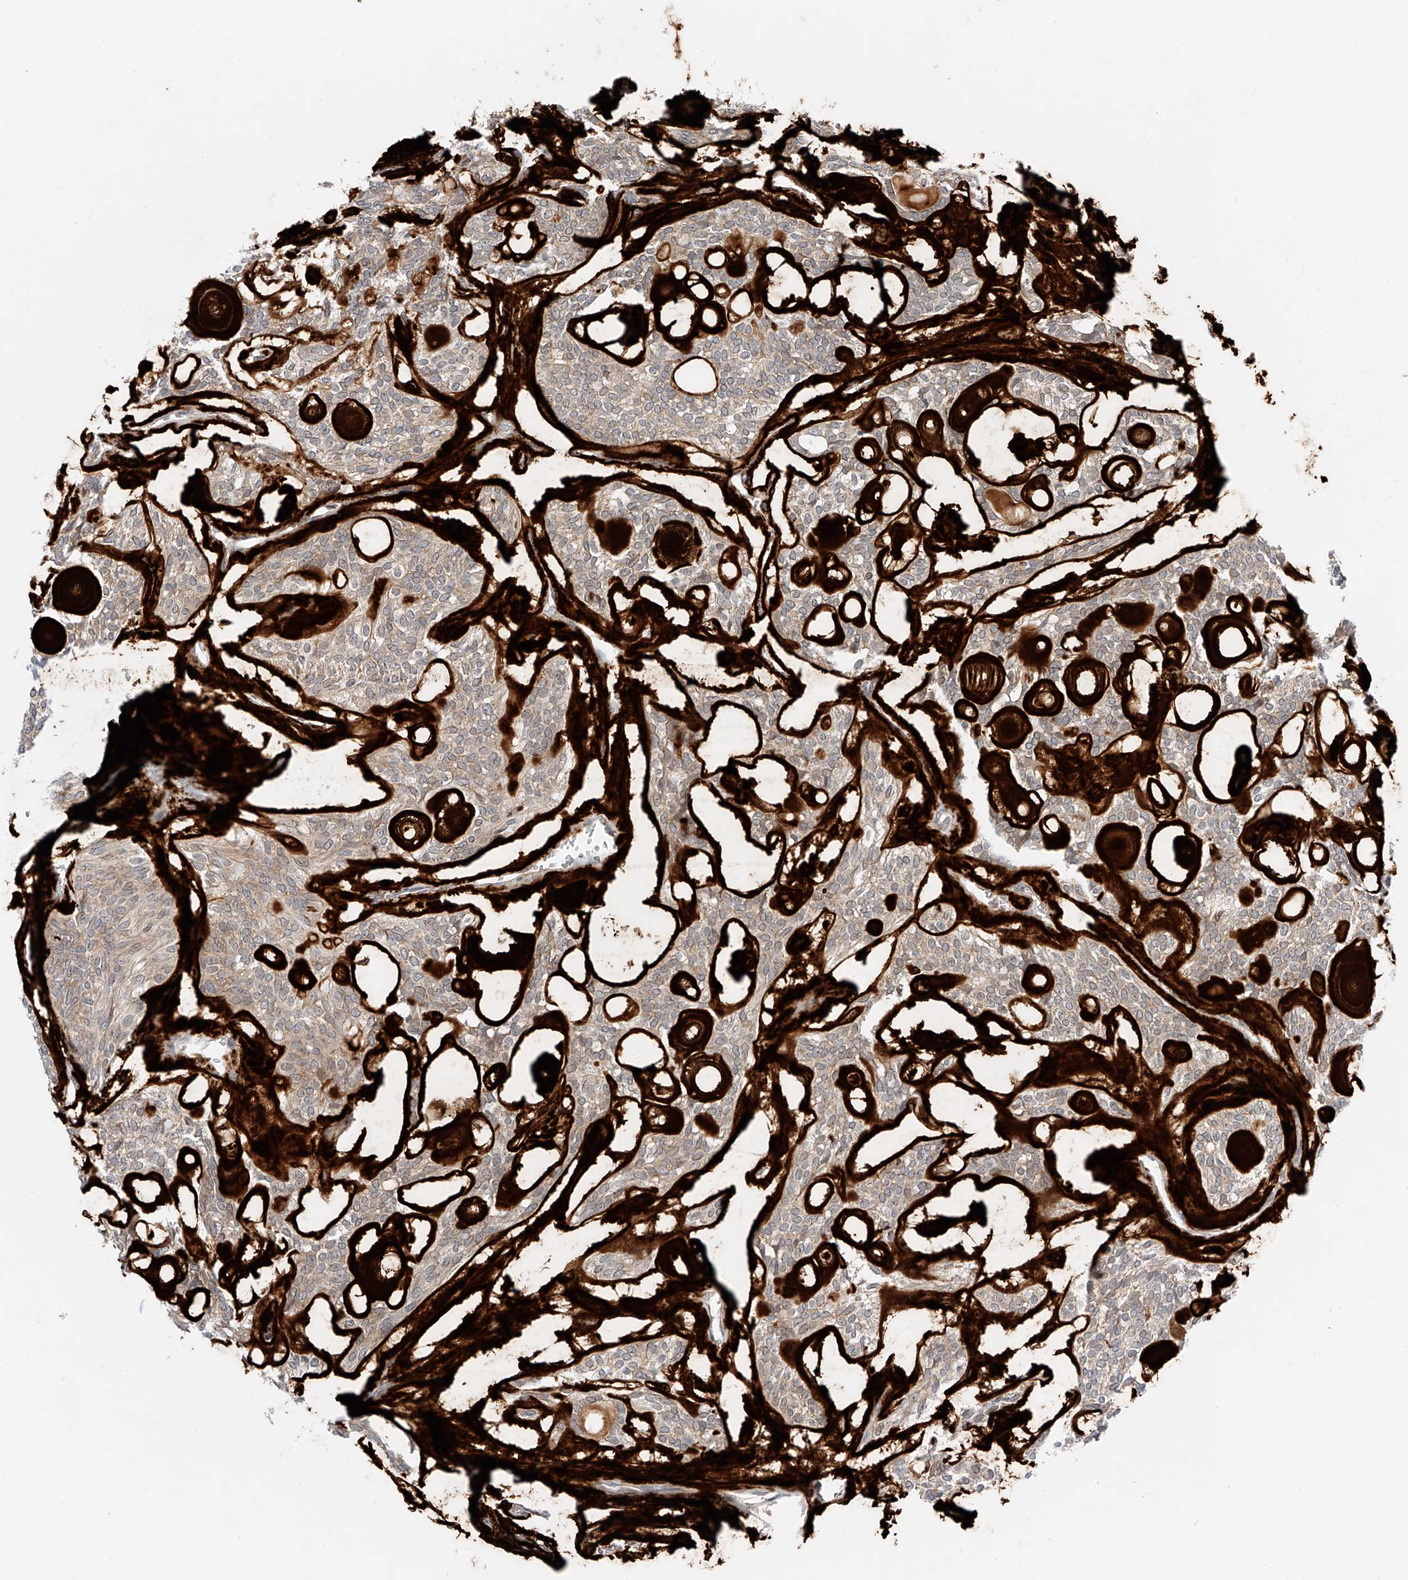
{"staining": {"intensity": "weak", "quantity": "<25%", "location": "cytoplasmic/membranous"}, "tissue": "head and neck cancer", "cell_type": "Tumor cells", "image_type": "cancer", "snomed": [{"axis": "morphology", "description": "Adenocarcinoma, NOS"}, {"axis": "topography", "description": "Head-Neck"}], "caption": "The micrograph exhibits no significant expression in tumor cells of head and neck adenocarcinoma.", "gene": "MFN2", "patient": {"sex": "male", "age": 66}}